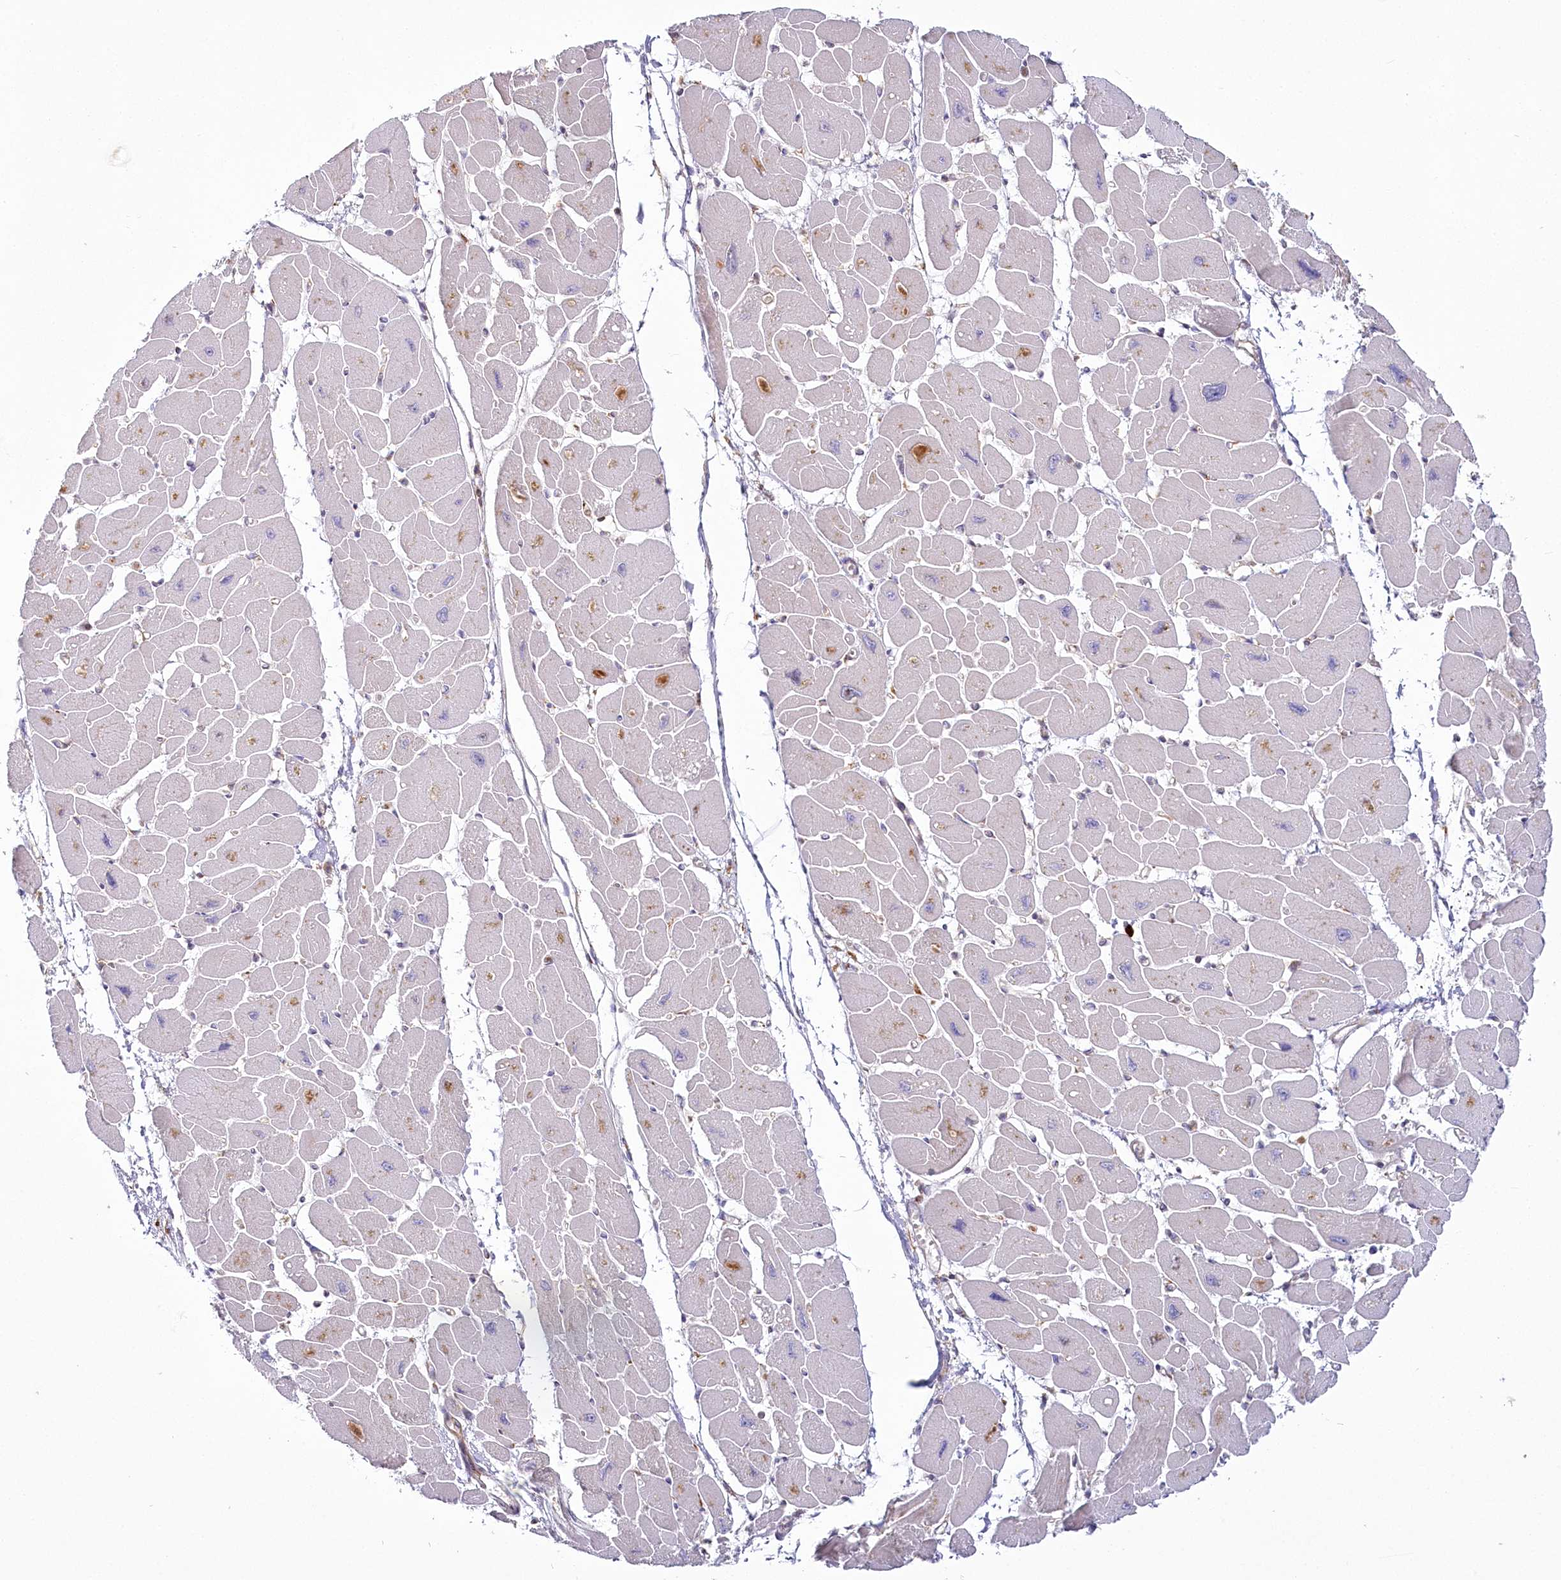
{"staining": {"intensity": "weak", "quantity": "<25%", "location": "cytoplasmic/membranous"}, "tissue": "heart muscle", "cell_type": "Cardiomyocytes", "image_type": "normal", "snomed": [{"axis": "morphology", "description": "Normal tissue, NOS"}, {"axis": "topography", "description": "Heart"}], "caption": "Immunohistochemical staining of normal heart muscle demonstrates no significant positivity in cardiomyocytes. (DAB (3,3'-diaminobenzidine) immunohistochemistry (IHC), high magnification).", "gene": "POGLUT1", "patient": {"sex": "female", "age": 54}}